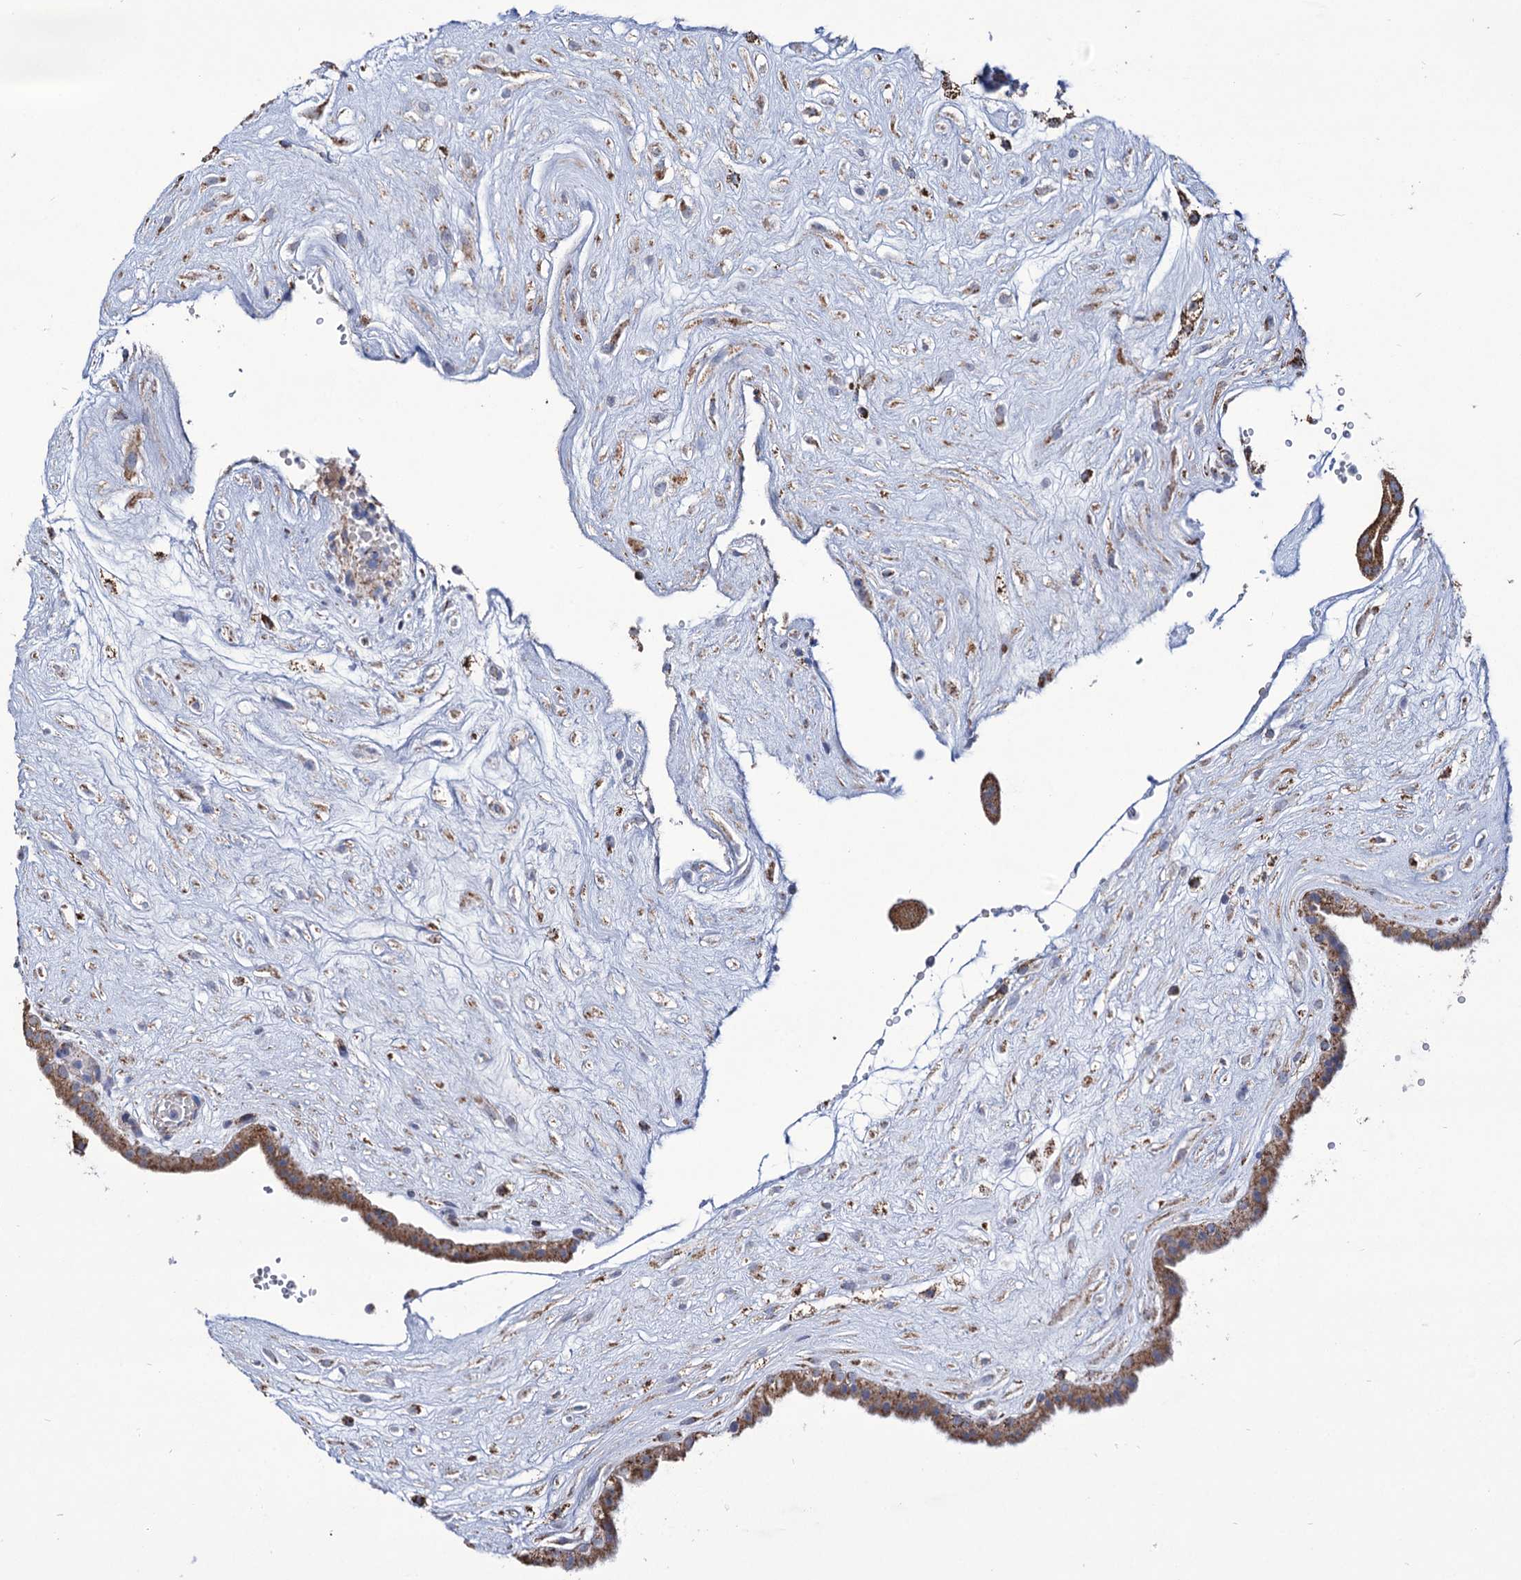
{"staining": {"intensity": "moderate", "quantity": ">75%", "location": "cytoplasmic/membranous"}, "tissue": "placenta", "cell_type": "Trophoblastic cells", "image_type": "normal", "snomed": [{"axis": "morphology", "description": "Normal tissue, NOS"}, {"axis": "topography", "description": "Placenta"}], "caption": "DAB (3,3'-diaminobenzidine) immunohistochemical staining of unremarkable human placenta exhibits moderate cytoplasmic/membranous protein expression in about >75% of trophoblastic cells.", "gene": "ABHD10", "patient": {"sex": "female", "age": 18}}